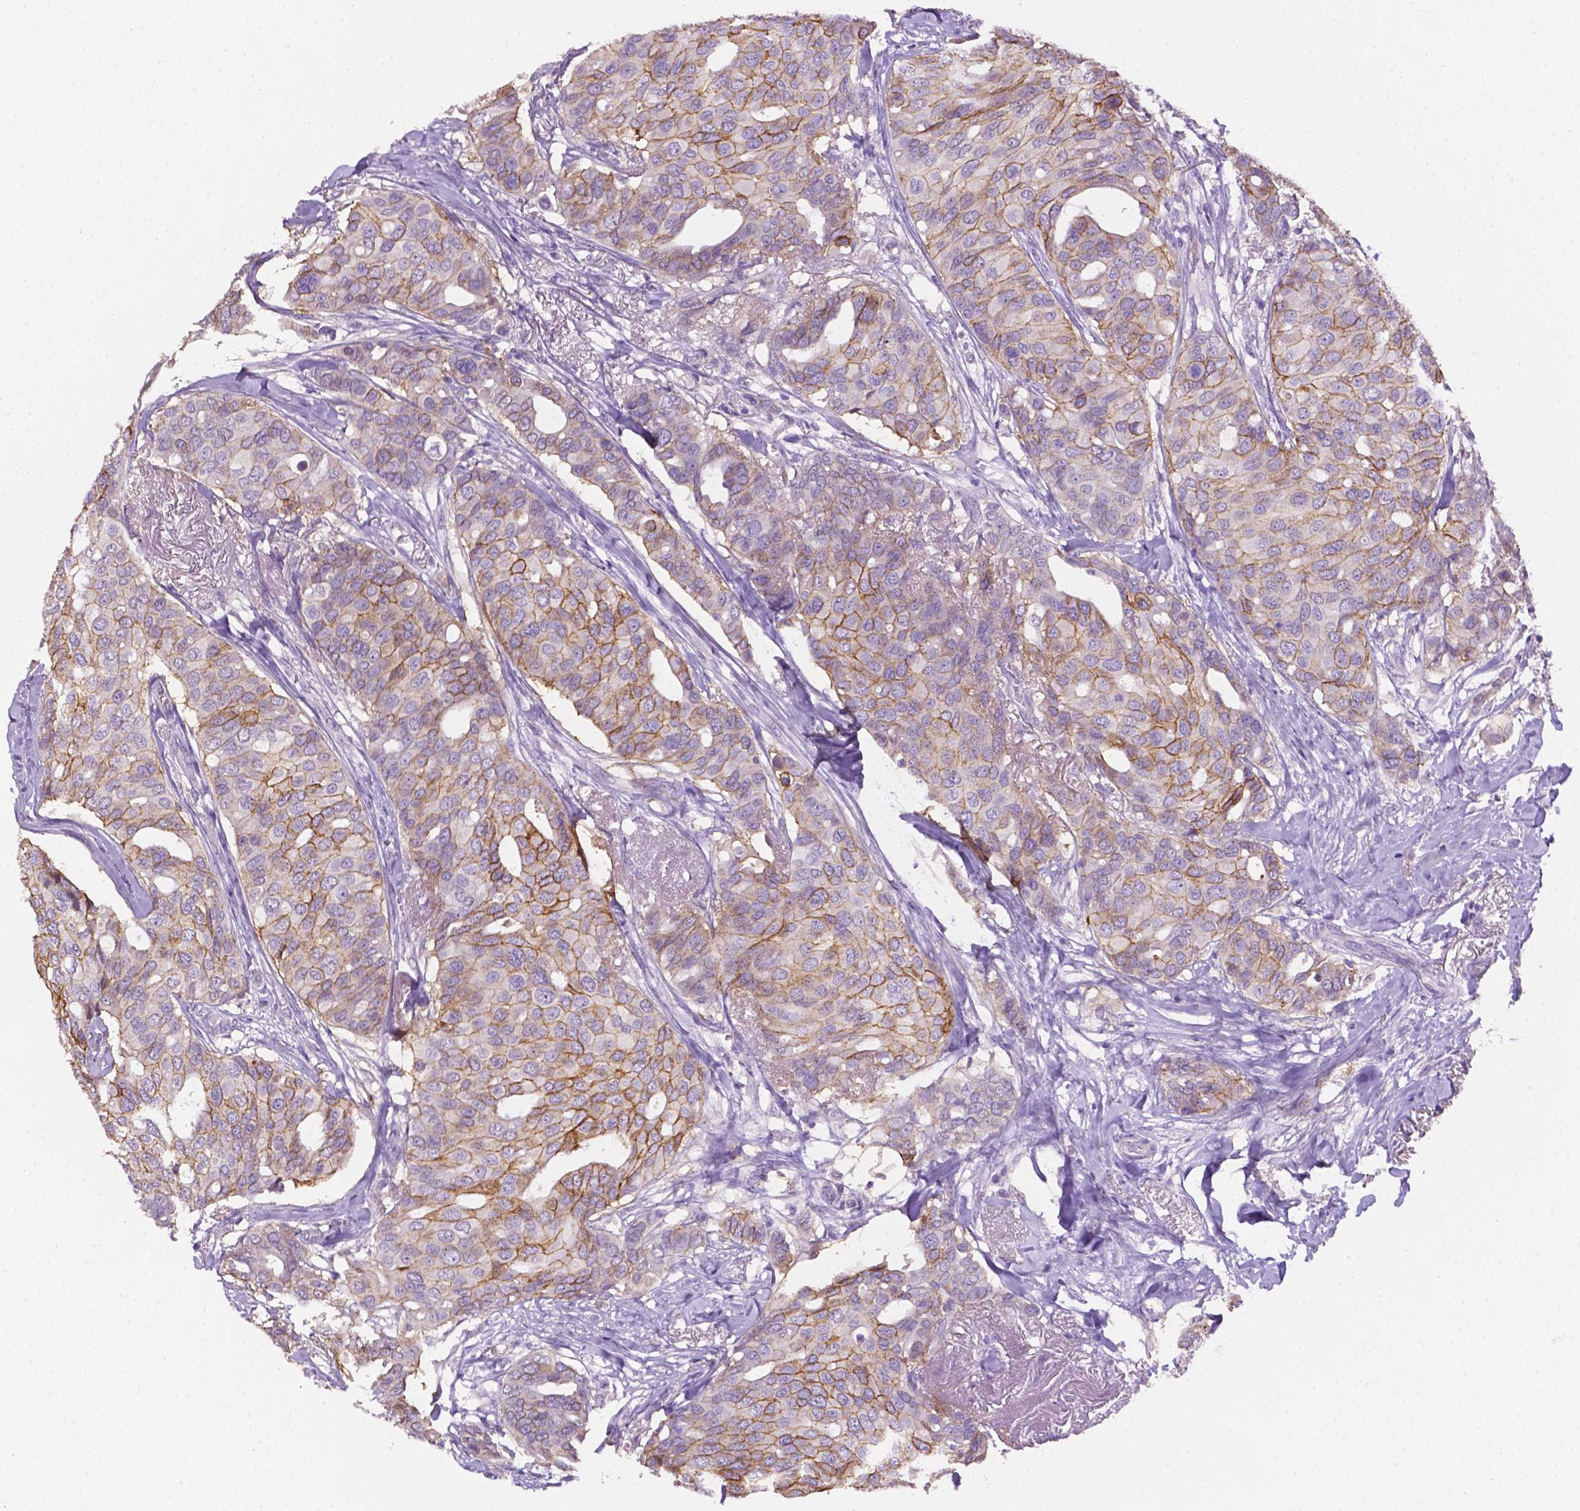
{"staining": {"intensity": "moderate", "quantity": "25%-75%", "location": "cytoplasmic/membranous"}, "tissue": "breast cancer", "cell_type": "Tumor cells", "image_type": "cancer", "snomed": [{"axis": "morphology", "description": "Duct carcinoma"}, {"axis": "topography", "description": "Breast"}], "caption": "A brown stain labels moderate cytoplasmic/membranous staining of a protein in intraductal carcinoma (breast) tumor cells.", "gene": "TACSTD2", "patient": {"sex": "female", "age": 54}}